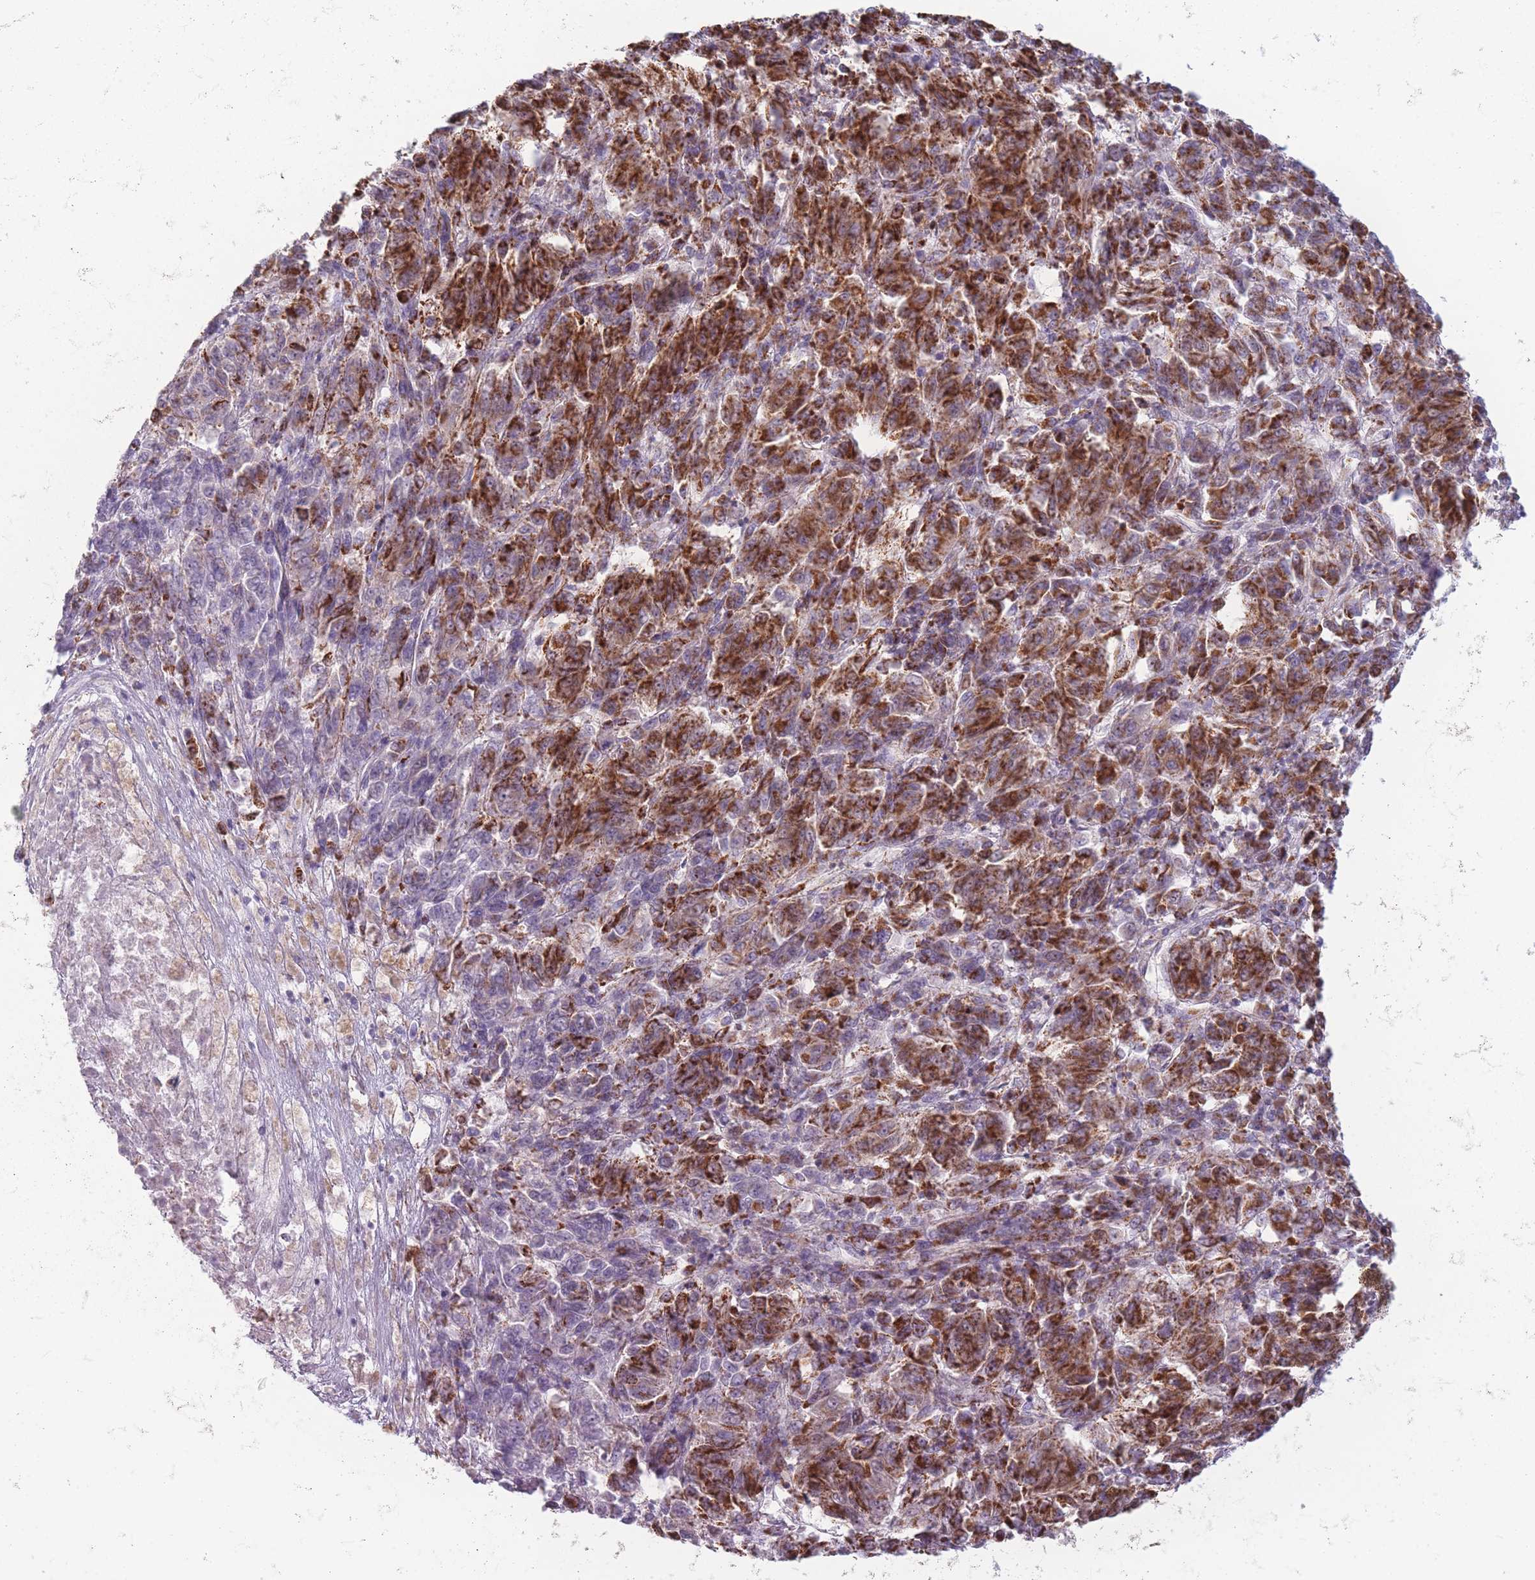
{"staining": {"intensity": "strong", "quantity": ">75%", "location": "cytoplasmic/membranous"}, "tissue": "melanoma", "cell_type": "Tumor cells", "image_type": "cancer", "snomed": [{"axis": "morphology", "description": "Malignant melanoma, Metastatic site"}, {"axis": "topography", "description": "Lung"}], "caption": "Malignant melanoma (metastatic site) stained with a brown dye displays strong cytoplasmic/membranous positive expression in approximately >75% of tumor cells.", "gene": "DCHS1", "patient": {"sex": "male", "age": 64}}